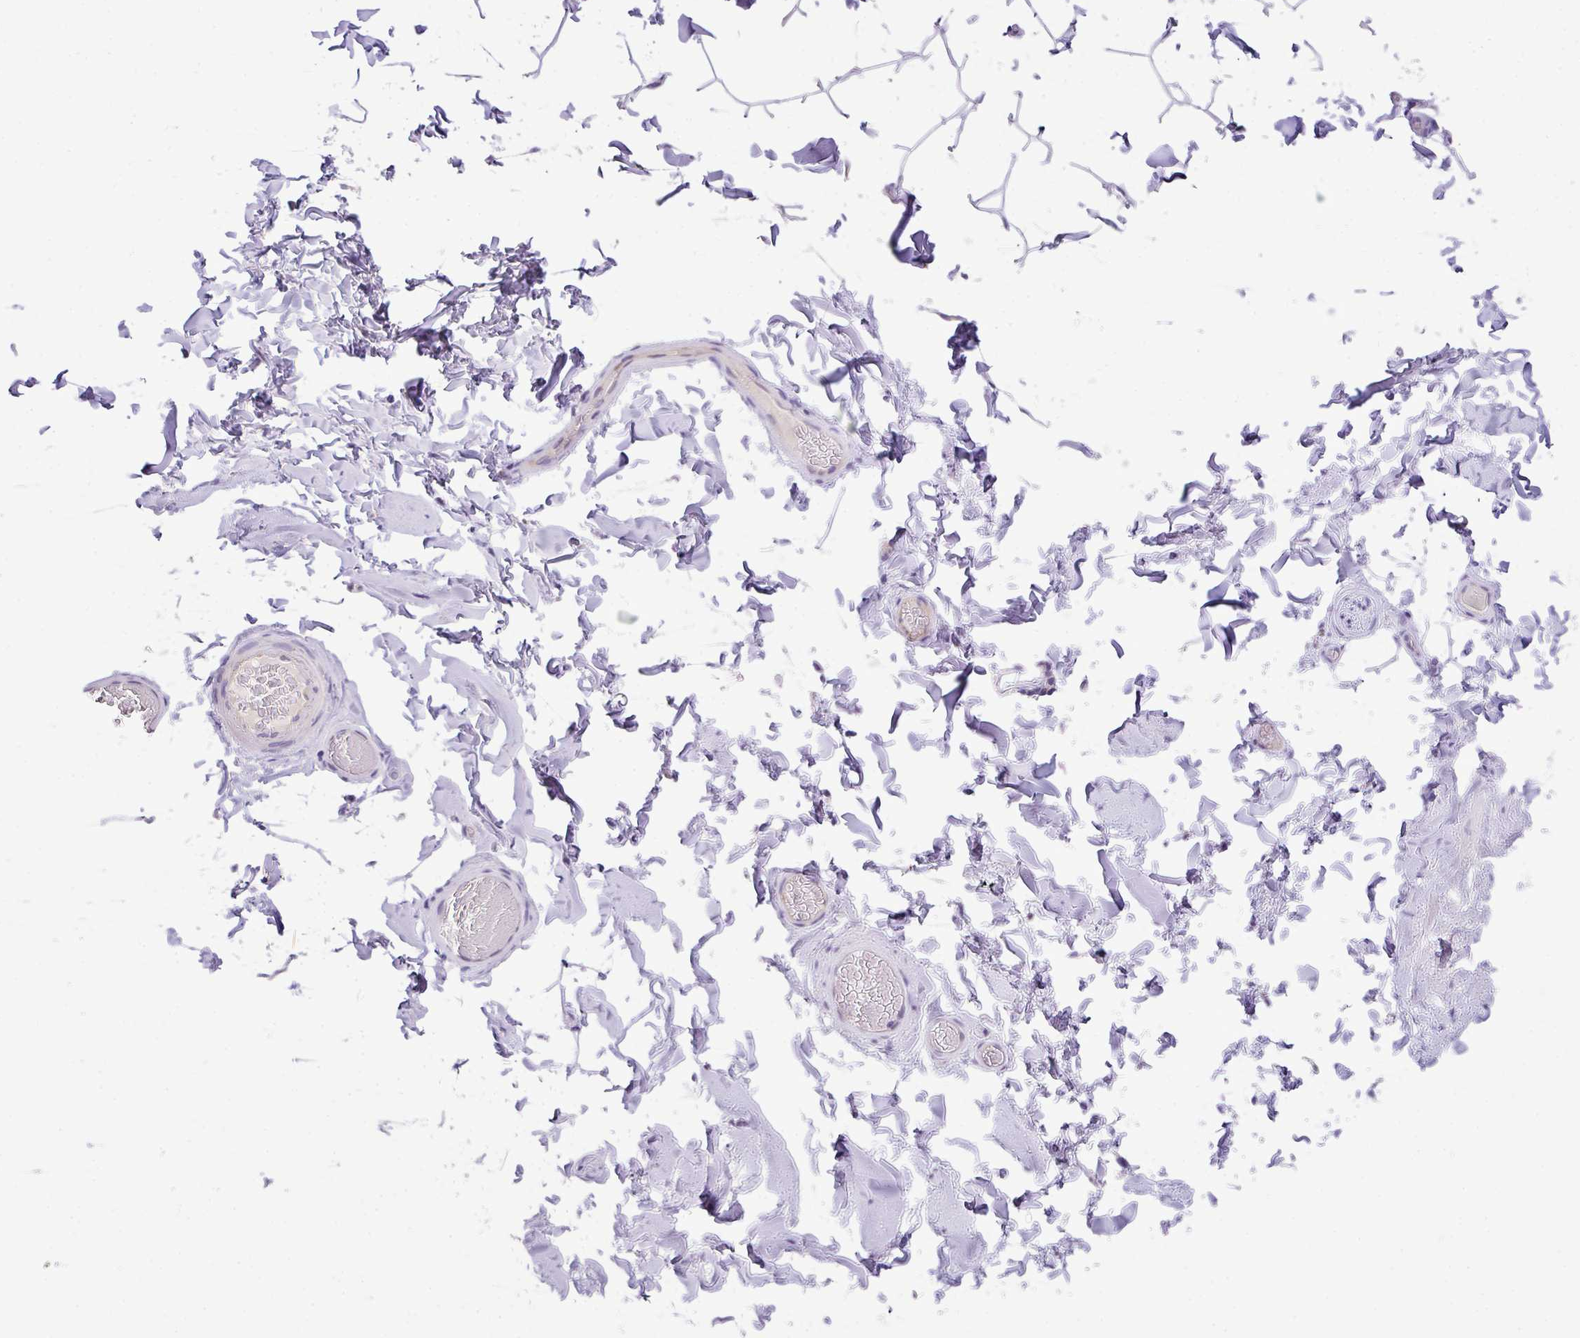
{"staining": {"intensity": "negative", "quantity": "none", "location": "none"}, "tissue": "adipose tissue", "cell_type": "Adipocytes", "image_type": "normal", "snomed": [{"axis": "morphology", "description": "Normal tissue, NOS"}, {"axis": "topography", "description": "Soft tissue"}, {"axis": "topography", "description": "Adipose tissue"}, {"axis": "topography", "description": "Vascular tissue"}, {"axis": "topography", "description": "Peripheral nerve tissue"}], "caption": "Immunohistochemistry of unremarkable adipose tissue exhibits no staining in adipocytes.", "gene": "ENSG00000273748", "patient": {"sex": "male", "age": 46}}